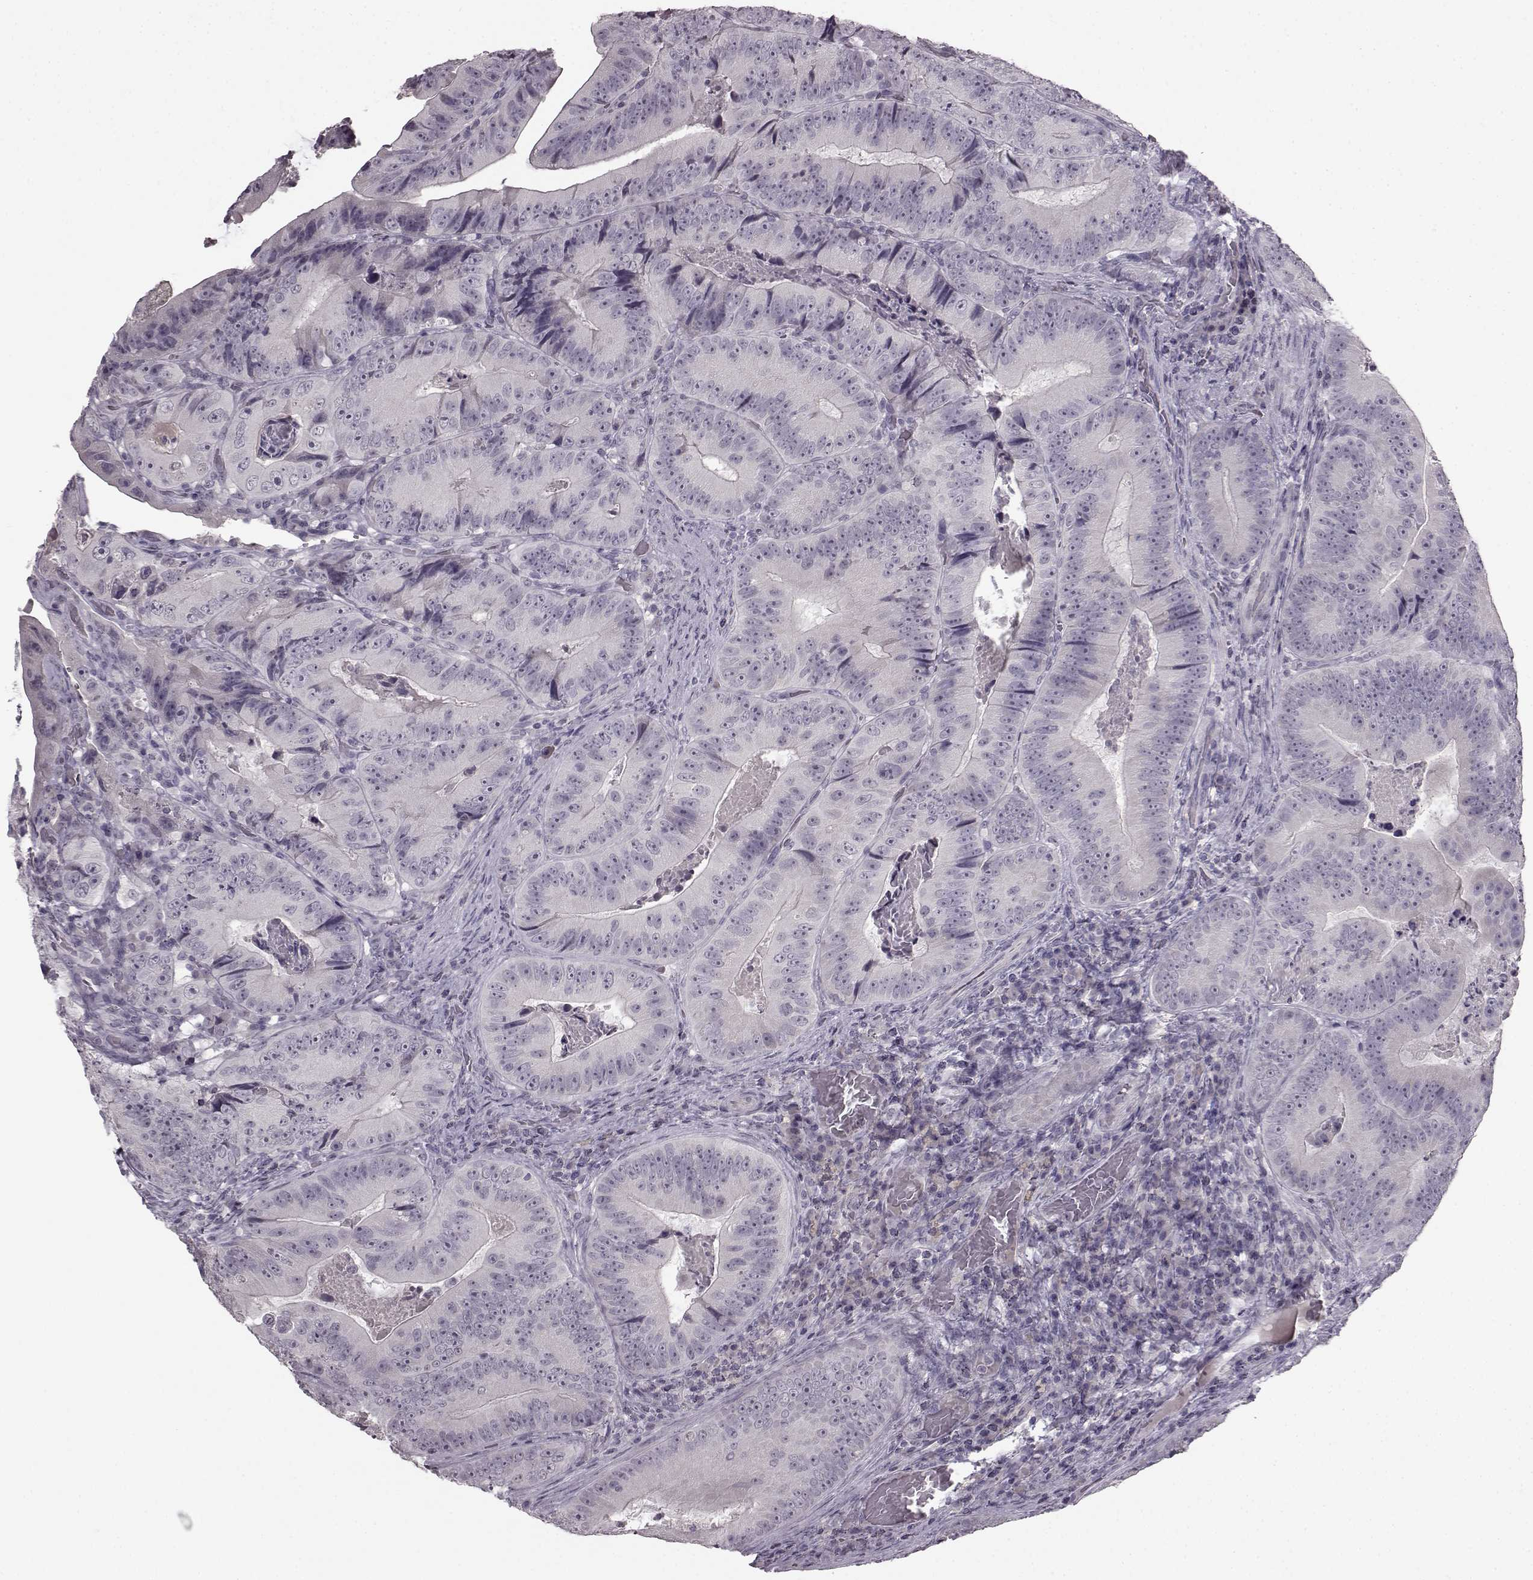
{"staining": {"intensity": "negative", "quantity": "none", "location": "none"}, "tissue": "colorectal cancer", "cell_type": "Tumor cells", "image_type": "cancer", "snomed": [{"axis": "morphology", "description": "Adenocarcinoma, NOS"}, {"axis": "topography", "description": "Colon"}], "caption": "Tumor cells are negative for protein expression in human colorectal adenocarcinoma.", "gene": "LHB", "patient": {"sex": "female", "age": 86}}